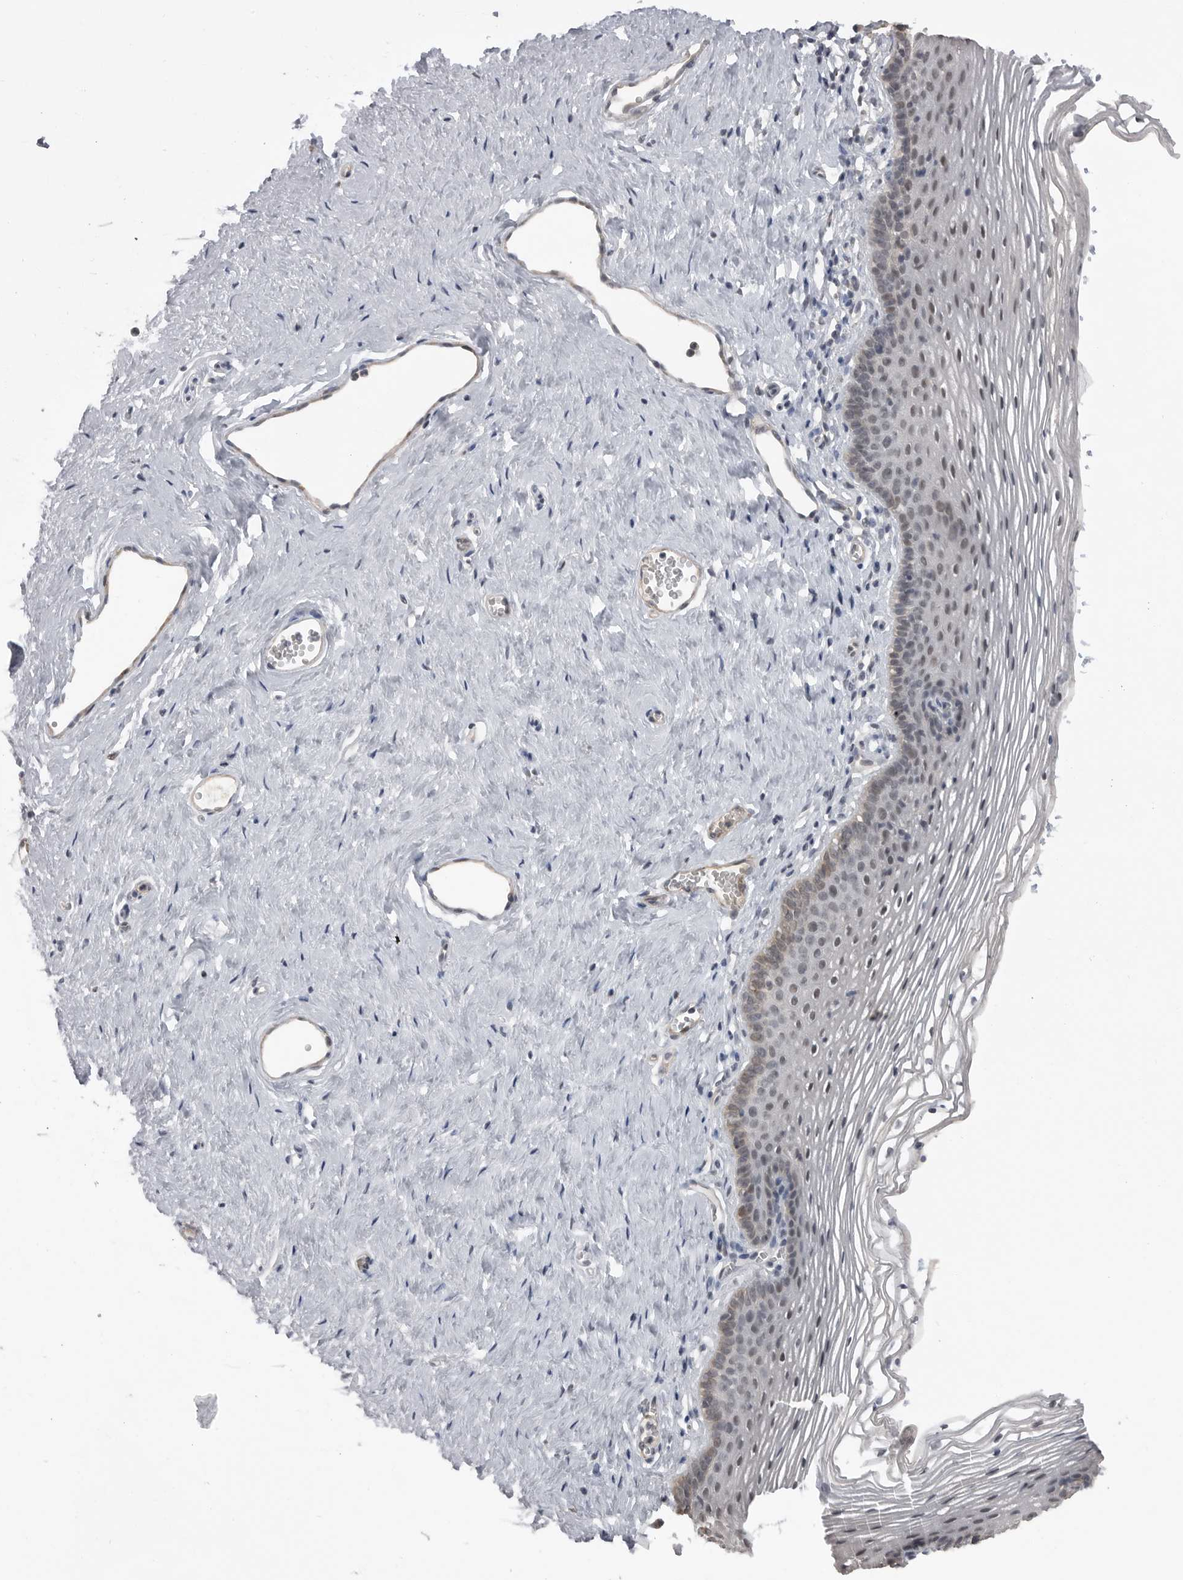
{"staining": {"intensity": "weak", "quantity": "<25%", "location": "cytoplasmic/membranous"}, "tissue": "vagina", "cell_type": "Squamous epithelial cells", "image_type": "normal", "snomed": [{"axis": "morphology", "description": "Normal tissue, NOS"}, {"axis": "topography", "description": "Vagina"}], "caption": "The photomicrograph shows no staining of squamous epithelial cells in normal vagina. The staining is performed using DAB brown chromogen with nuclei counter-stained in using hematoxylin.", "gene": "PLEKHF1", "patient": {"sex": "female", "age": 32}}